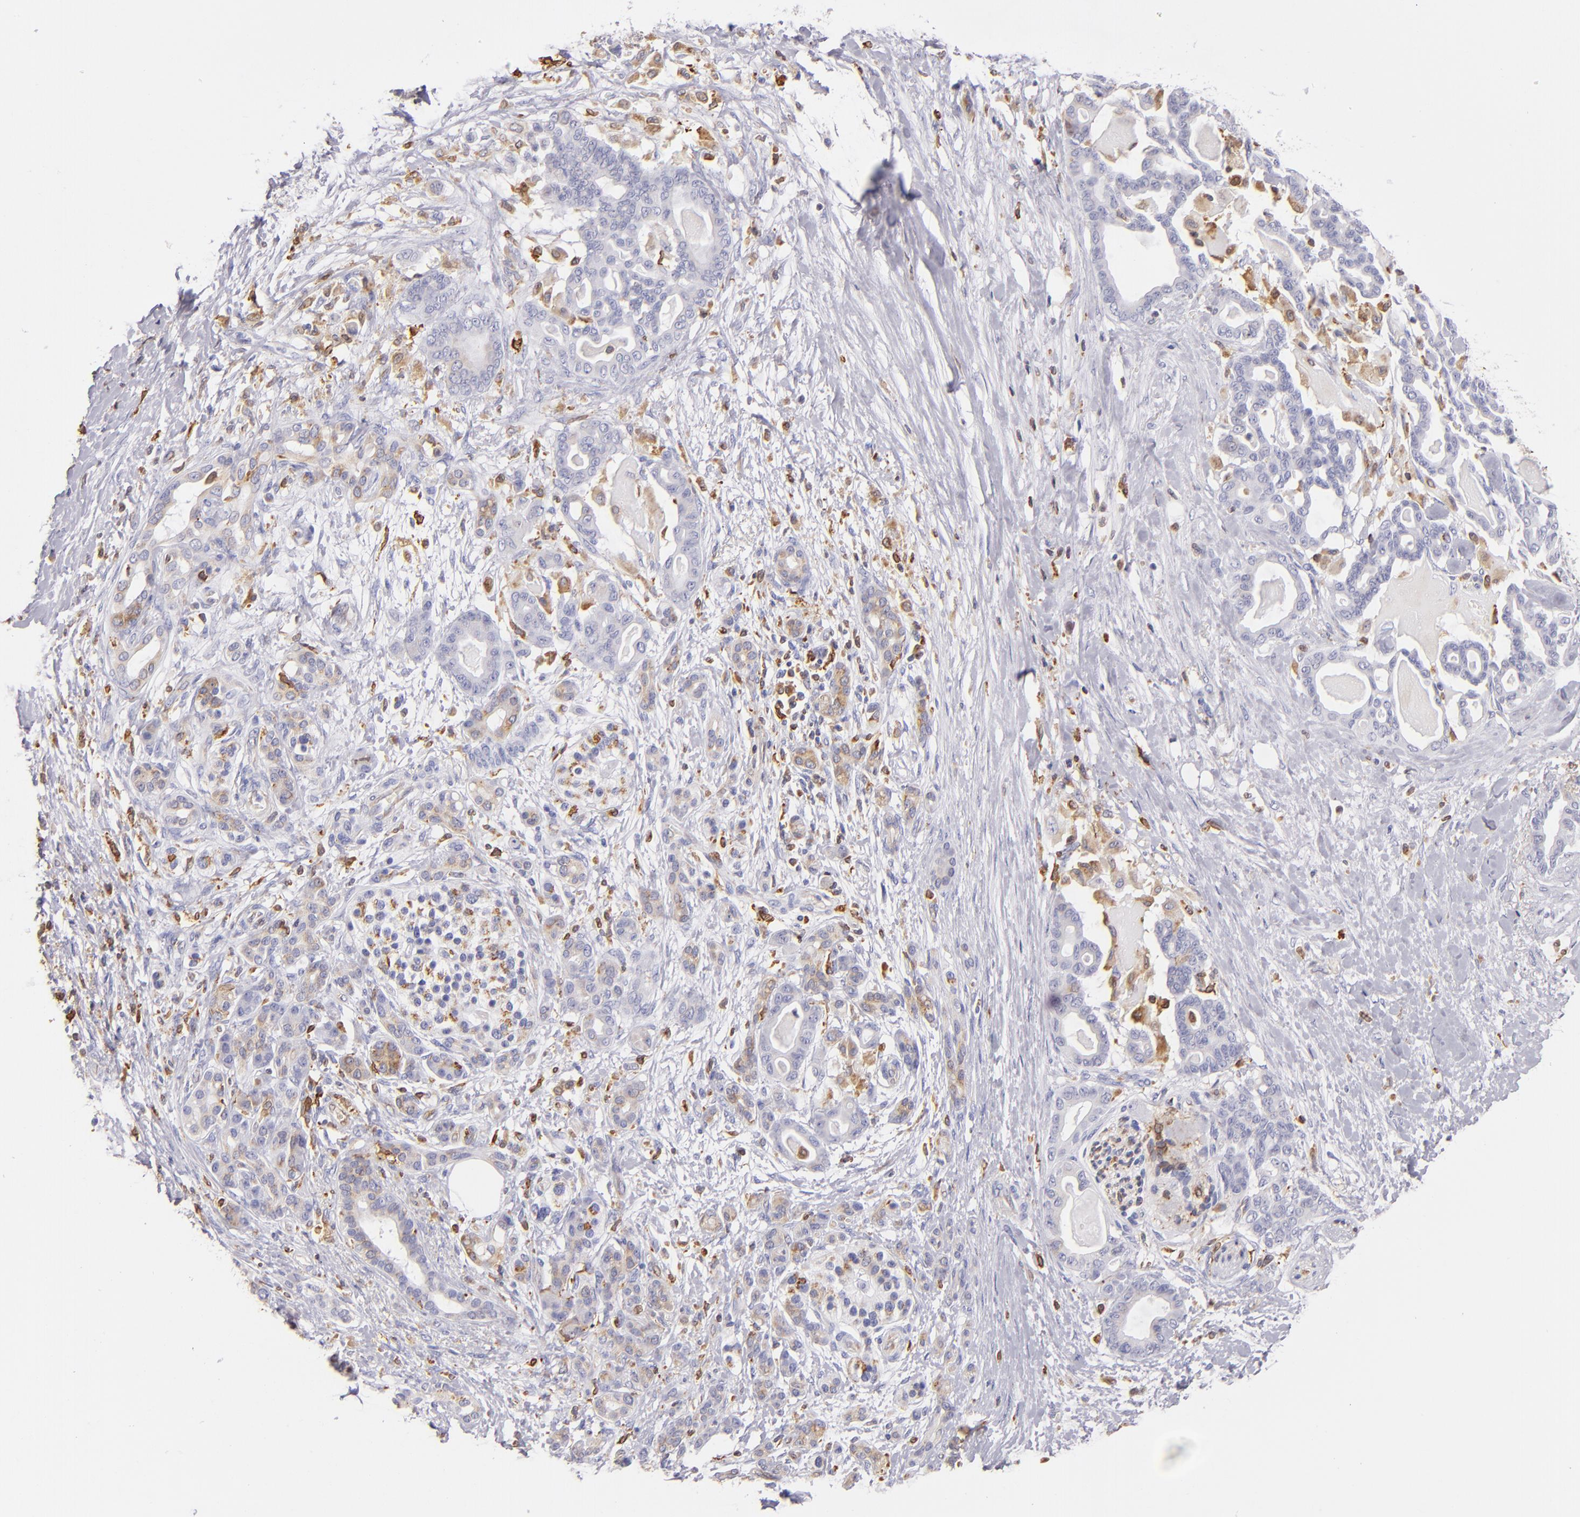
{"staining": {"intensity": "weak", "quantity": "<25%", "location": "cytoplasmic/membranous"}, "tissue": "pancreatic cancer", "cell_type": "Tumor cells", "image_type": "cancer", "snomed": [{"axis": "morphology", "description": "Adenocarcinoma, NOS"}, {"axis": "topography", "description": "Pancreas"}], "caption": "Human pancreatic adenocarcinoma stained for a protein using IHC reveals no positivity in tumor cells.", "gene": "CD74", "patient": {"sex": "male", "age": 63}}